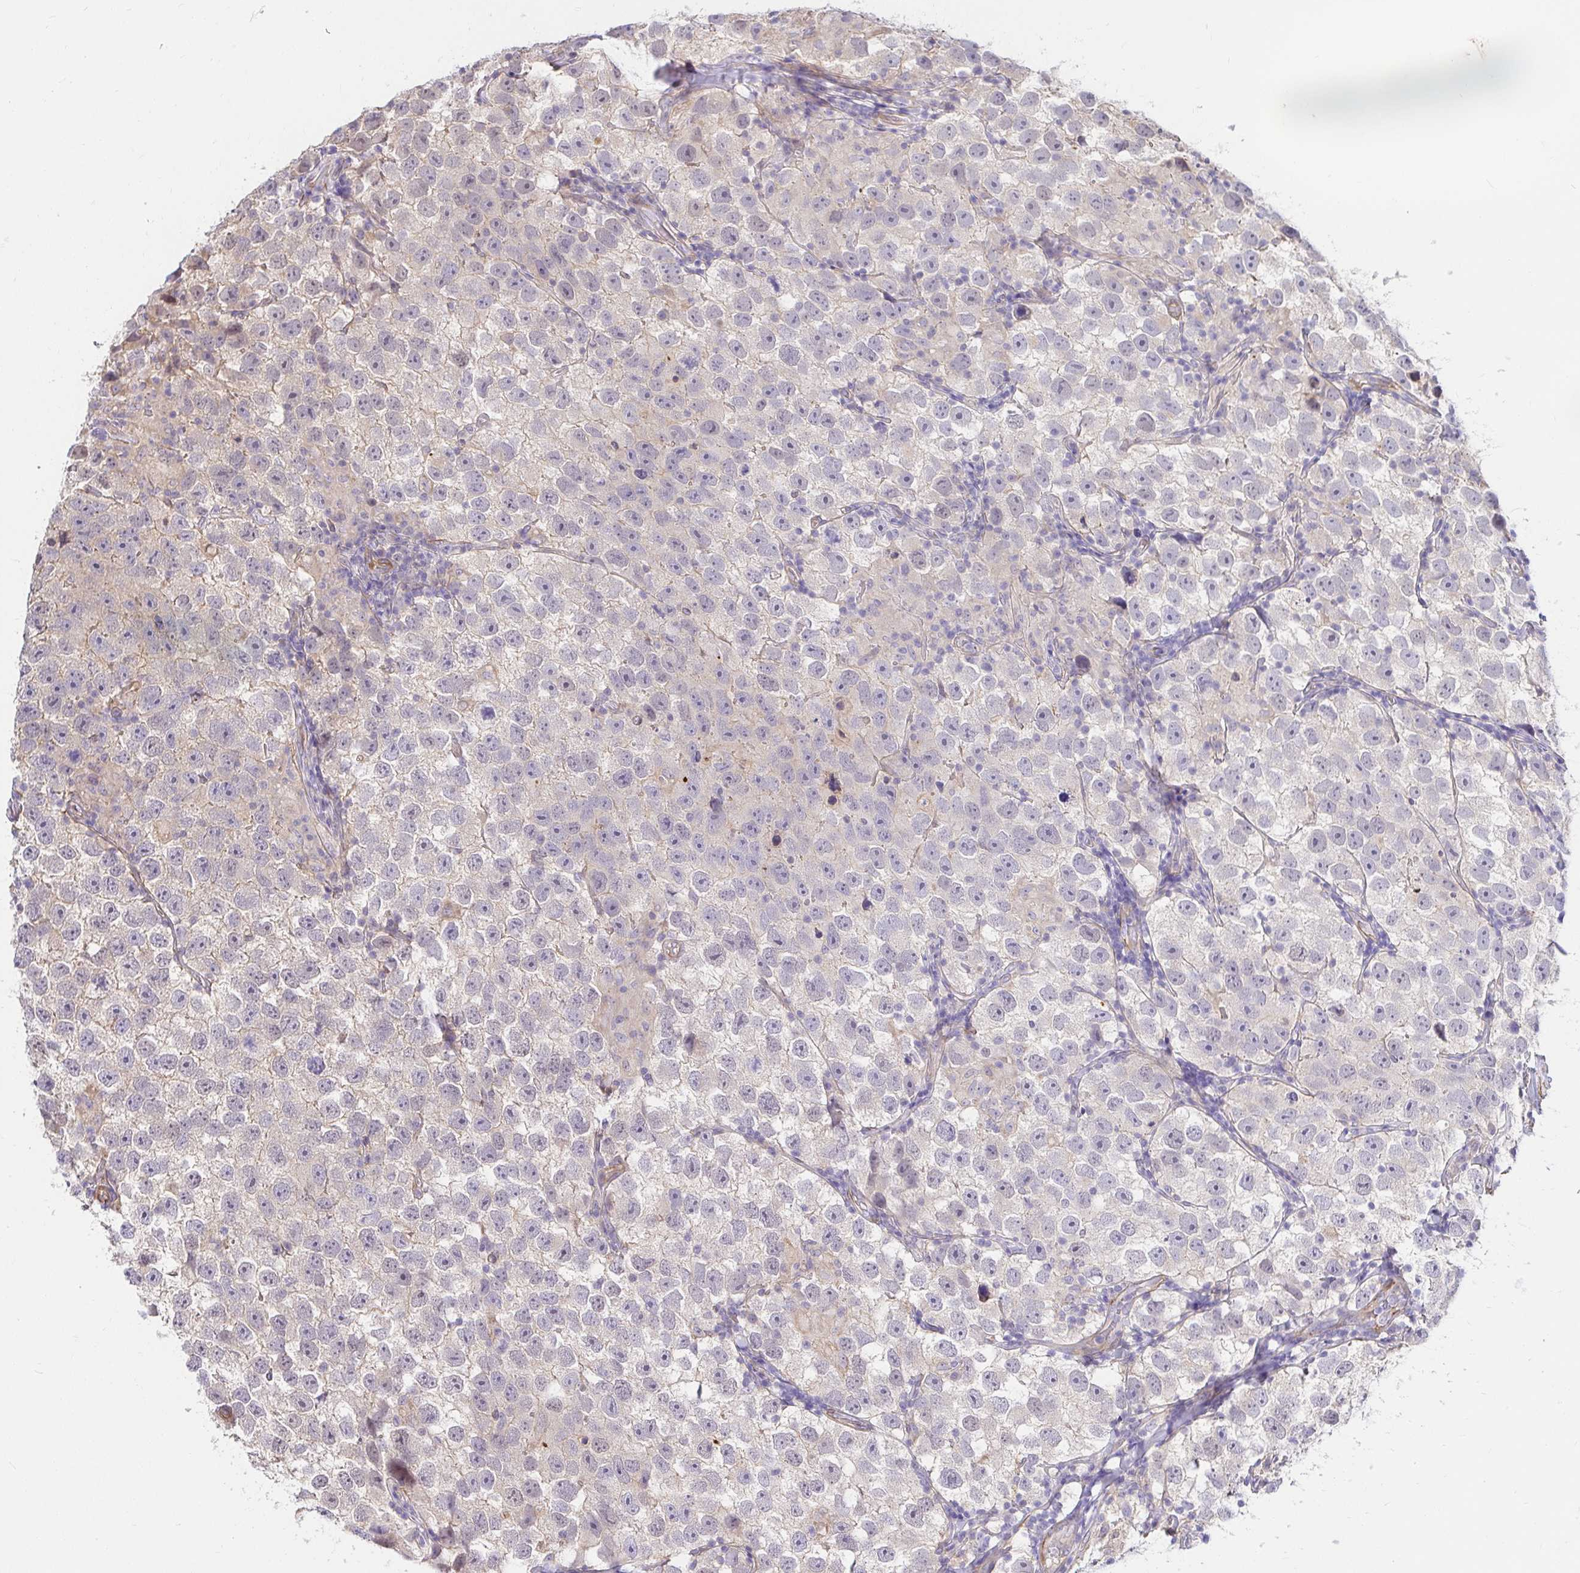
{"staining": {"intensity": "negative", "quantity": "none", "location": "none"}, "tissue": "testis cancer", "cell_type": "Tumor cells", "image_type": "cancer", "snomed": [{"axis": "morphology", "description": "Seminoma, NOS"}, {"axis": "topography", "description": "Testis"}], "caption": "A high-resolution micrograph shows IHC staining of seminoma (testis), which exhibits no significant staining in tumor cells. (Brightfield microscopy of DAB (3,3'-diaminobenzidine) IHC at high magnification).", "gene": "YAP1", "patient": {"sex": "male", "age": 26}}